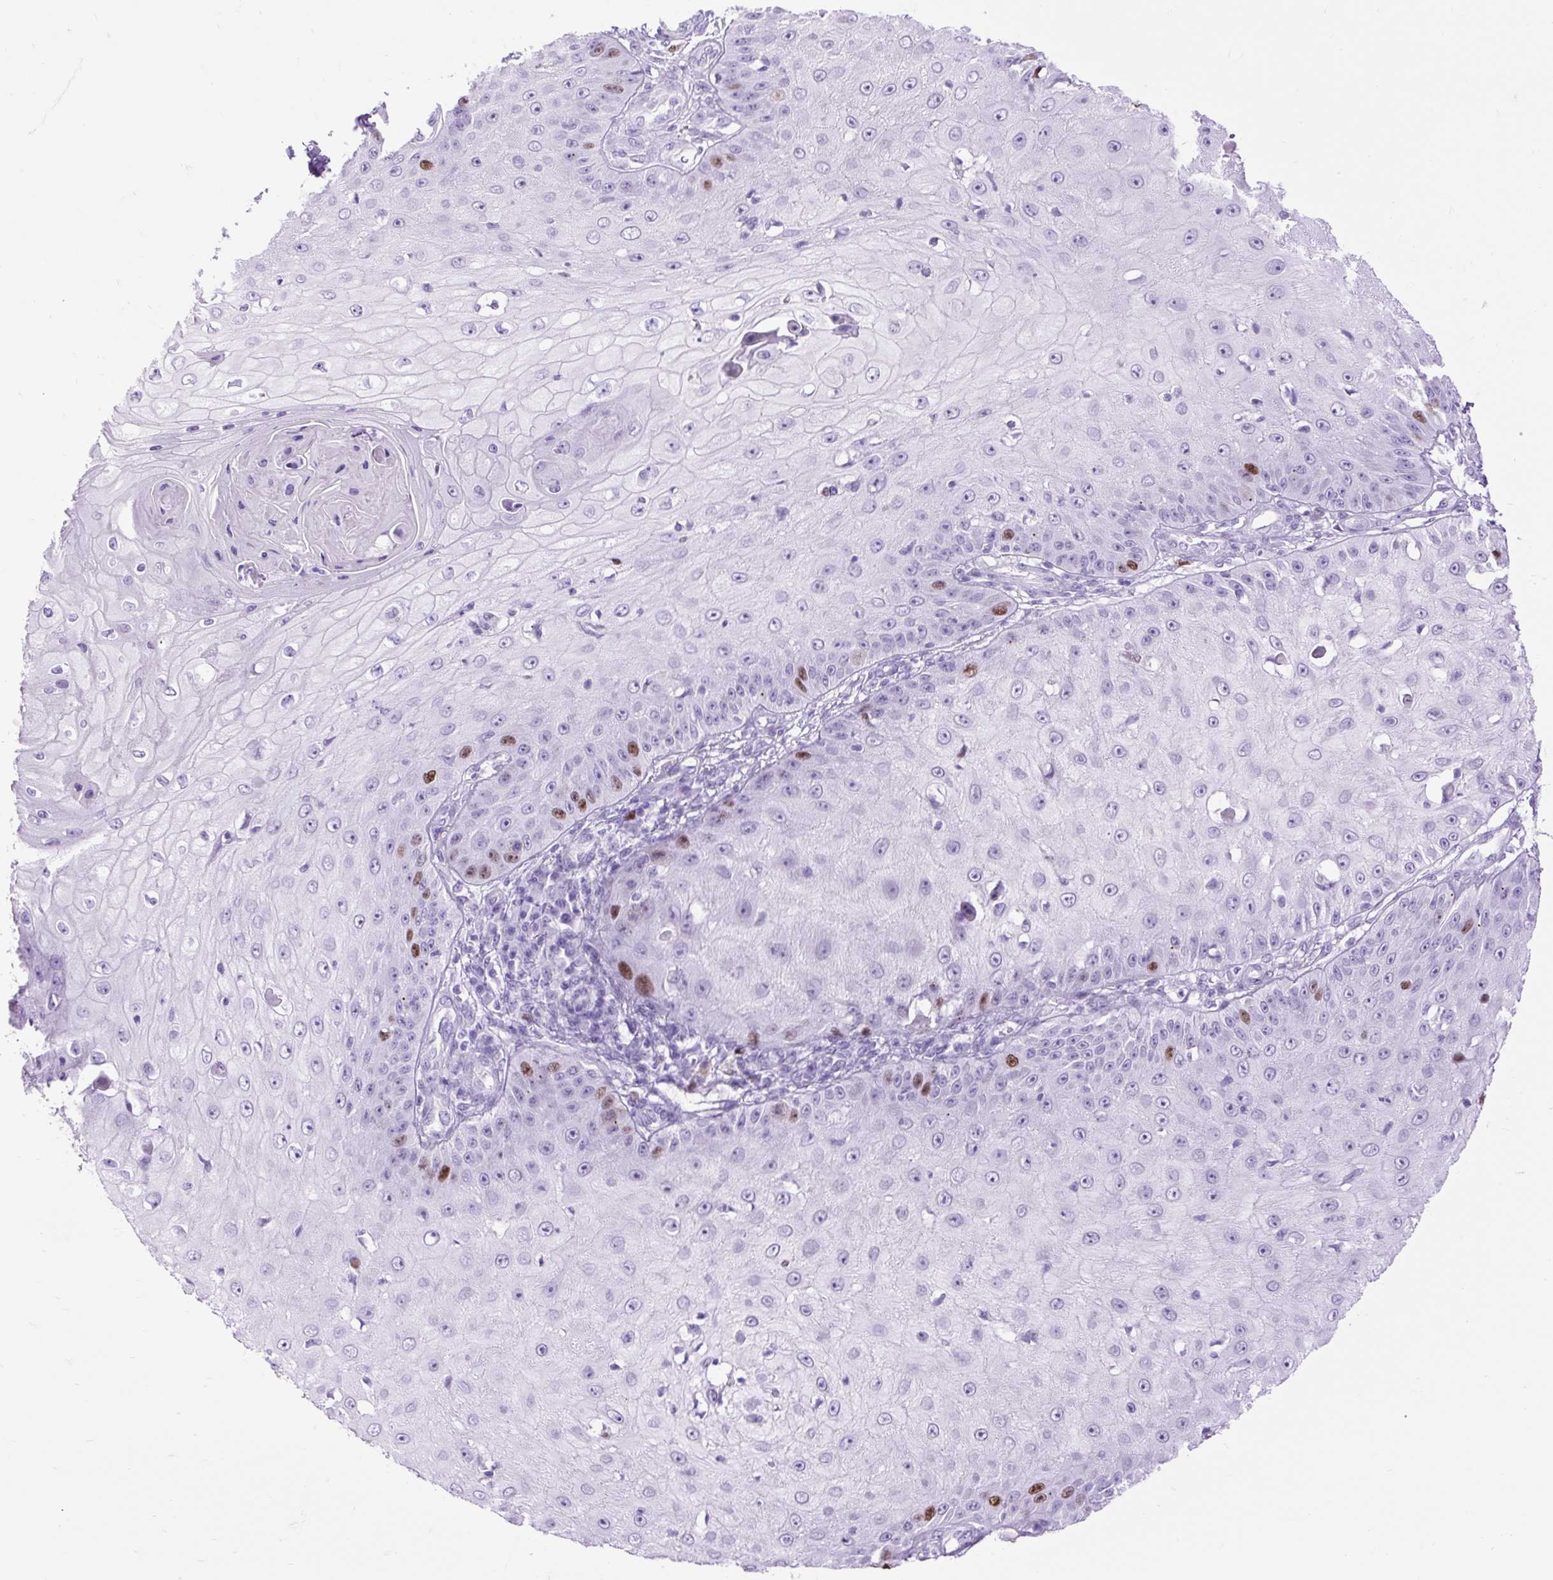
{"staining": {"intensity": "strong", "quantity": "<25%", "location": "nuclear"}, "tissue": "skin cancer", "cell_type": "Tumor cells", "image_type": "cancer", "snomed": [{"axis": "morphology", "description": "Squamous cell carcinoma, NOS"}, {"axis": "topography", "description": "Skin"}], "caption": "Protein staining by immunohistochemistry reveals strong nuclear positivity in about <25% of tumor cells in squamous cell carcinoma (skin).", "gene": "RACGAP1", "patient": {"sex": "male", "age": 70}}